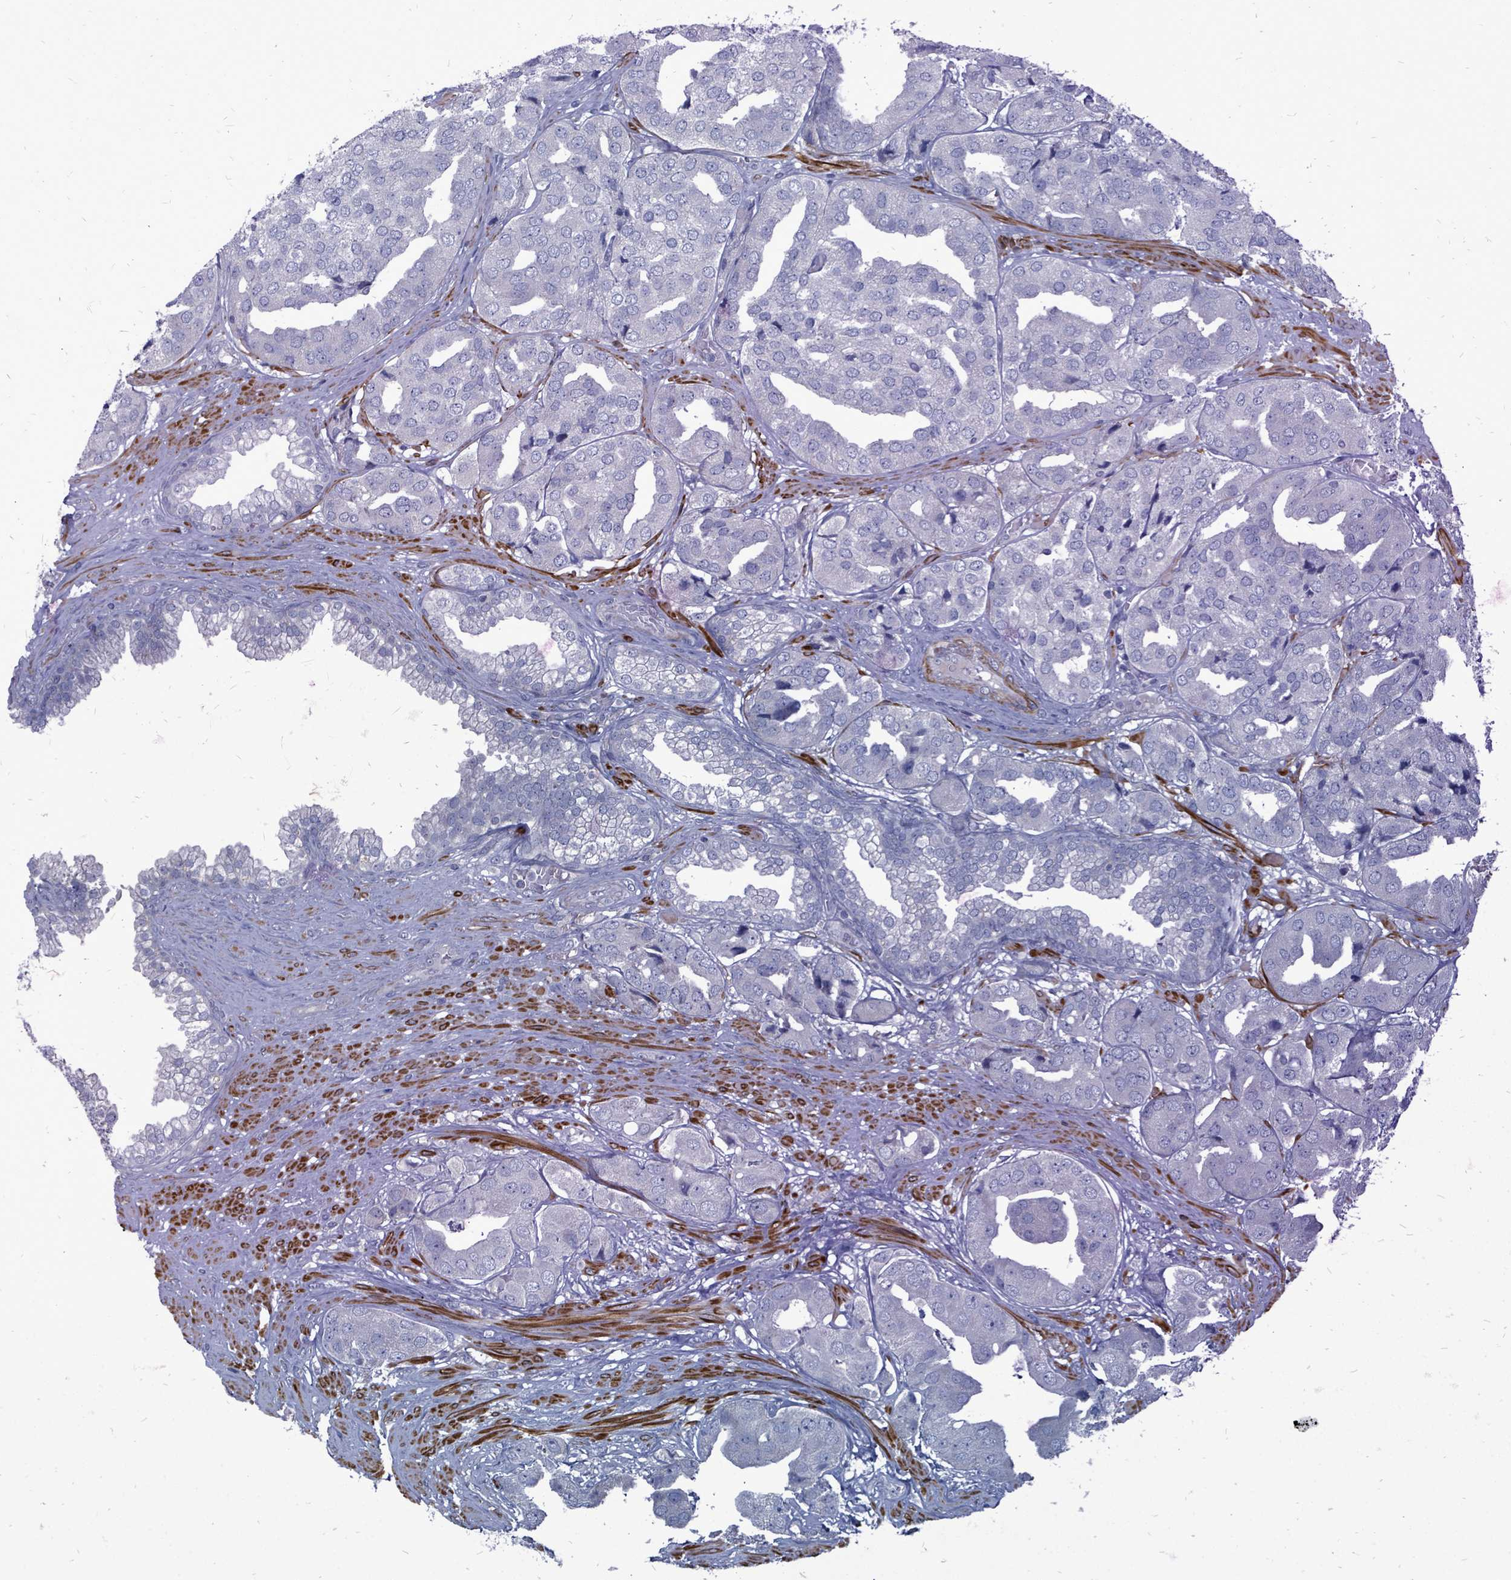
{"staining": {"intensity": "negative", "quantity": "none", "location": "none"}, "tissue": "prostate cancer", "cell_type": "Tumor cells", "image_type": "cancer", "snomed": [{"axis": "morphology", "description": "Adenocarcinoma, High grade"}, {"axis": "topography", "description": "Prostate"}], "caption": "High magnification brightfield microscopy of prostate high-grade adenocarcinoma stained with DAB (3,3'-diaminobenzidine) (brown) and counterstained with hematoxylin (blue): tumor cells show no significant expression.", "gene": "ARGFX", "patient": {"sex": "male", "age": 63}}